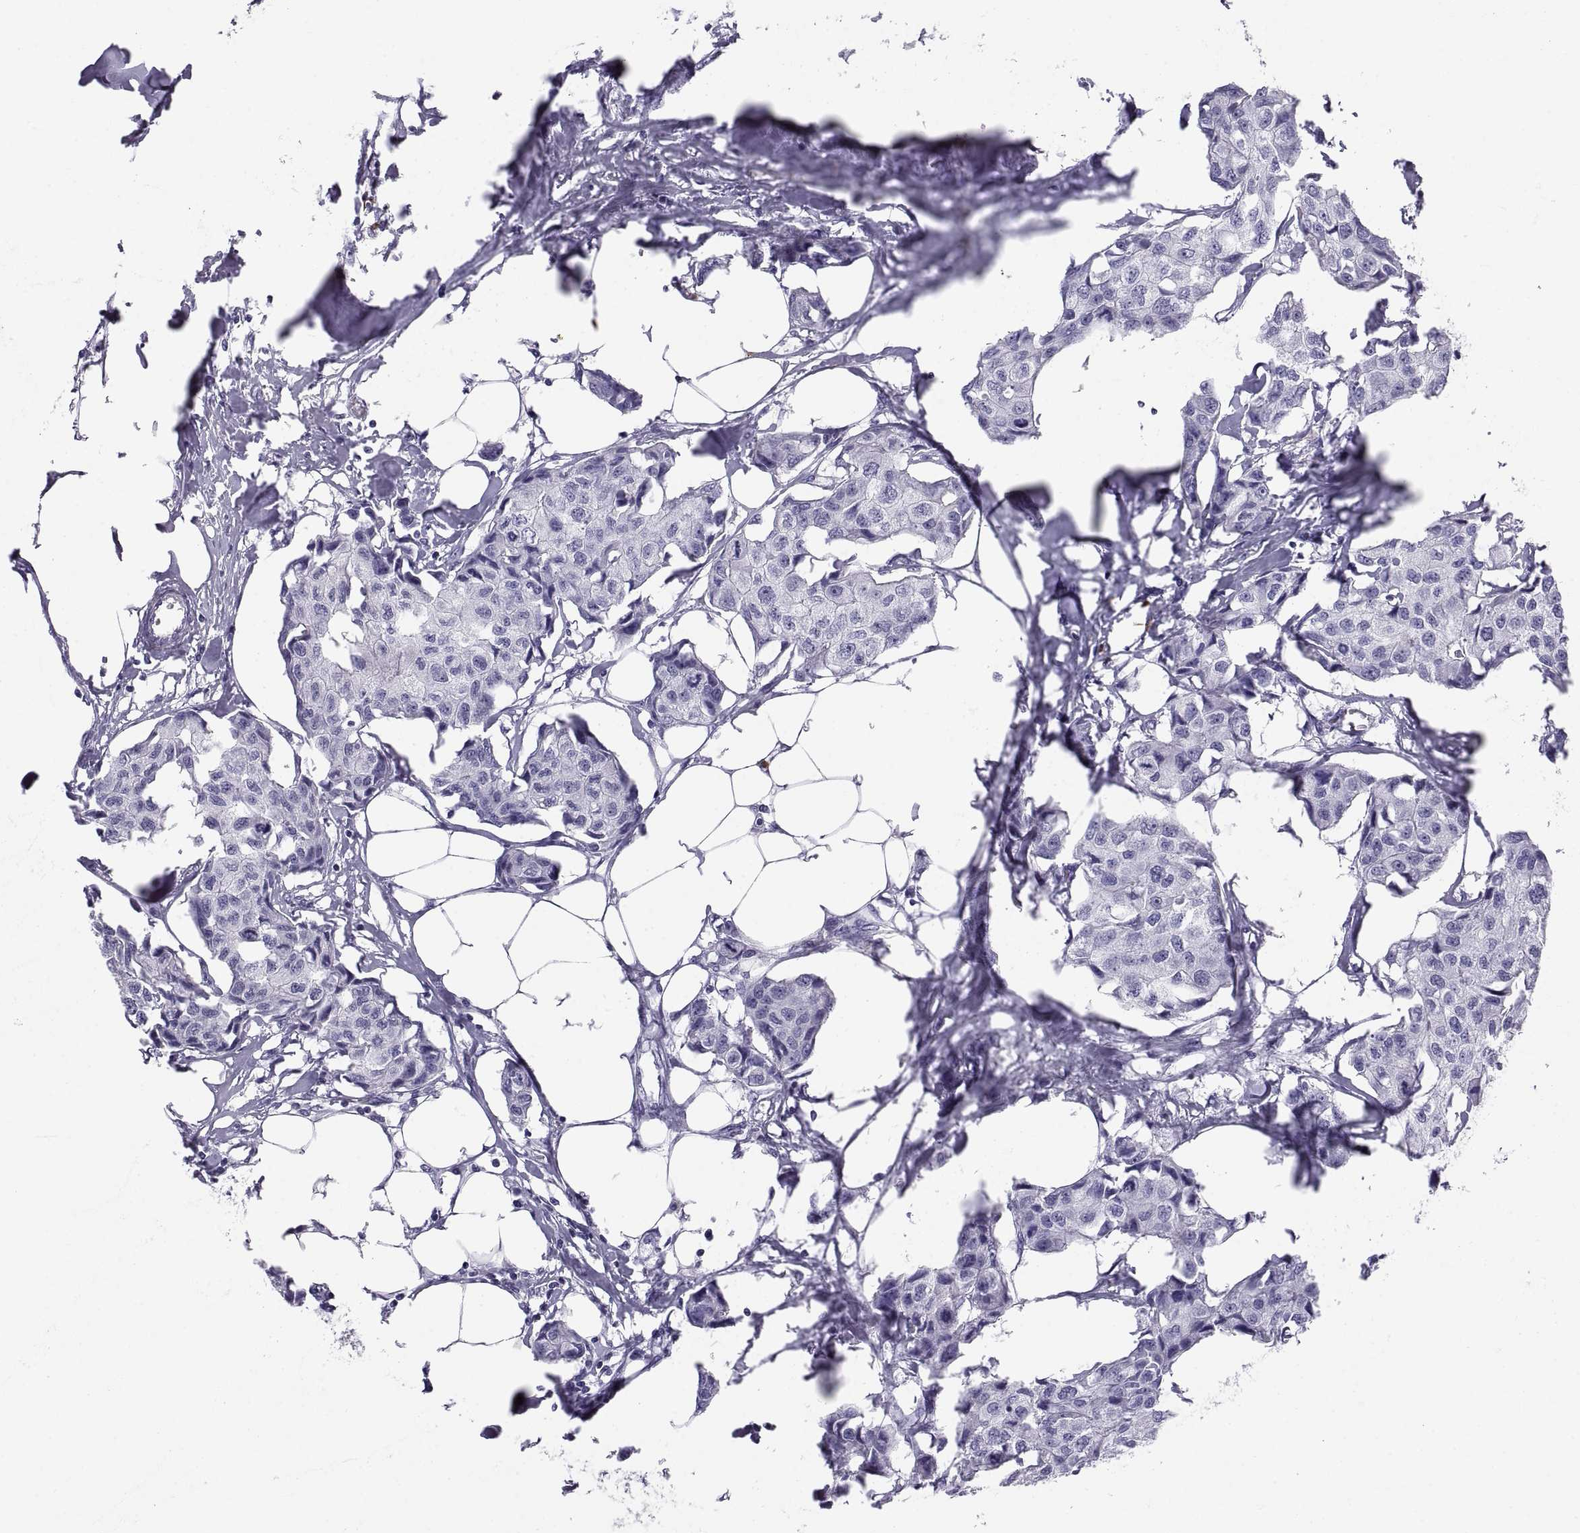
{"staining": {"intensity": "negative", "quantity": "none", "location": "none"}, "tissue": "breast cancer", "cell_type": "Tumor cells", "image_type": "cancer", "snomed": [{"axis": "morphology", "description": "Duct carcinoma"}, {"axis": "topography", "description": "Breast"}], "caption": "Intraductal carcinoma (breast) stained for a protein using immunohistochemistry (IHC) demonstrates no staining tumor cells.", "gene": "CT47A10", "patient": {"sex": "female", "age": 80}}